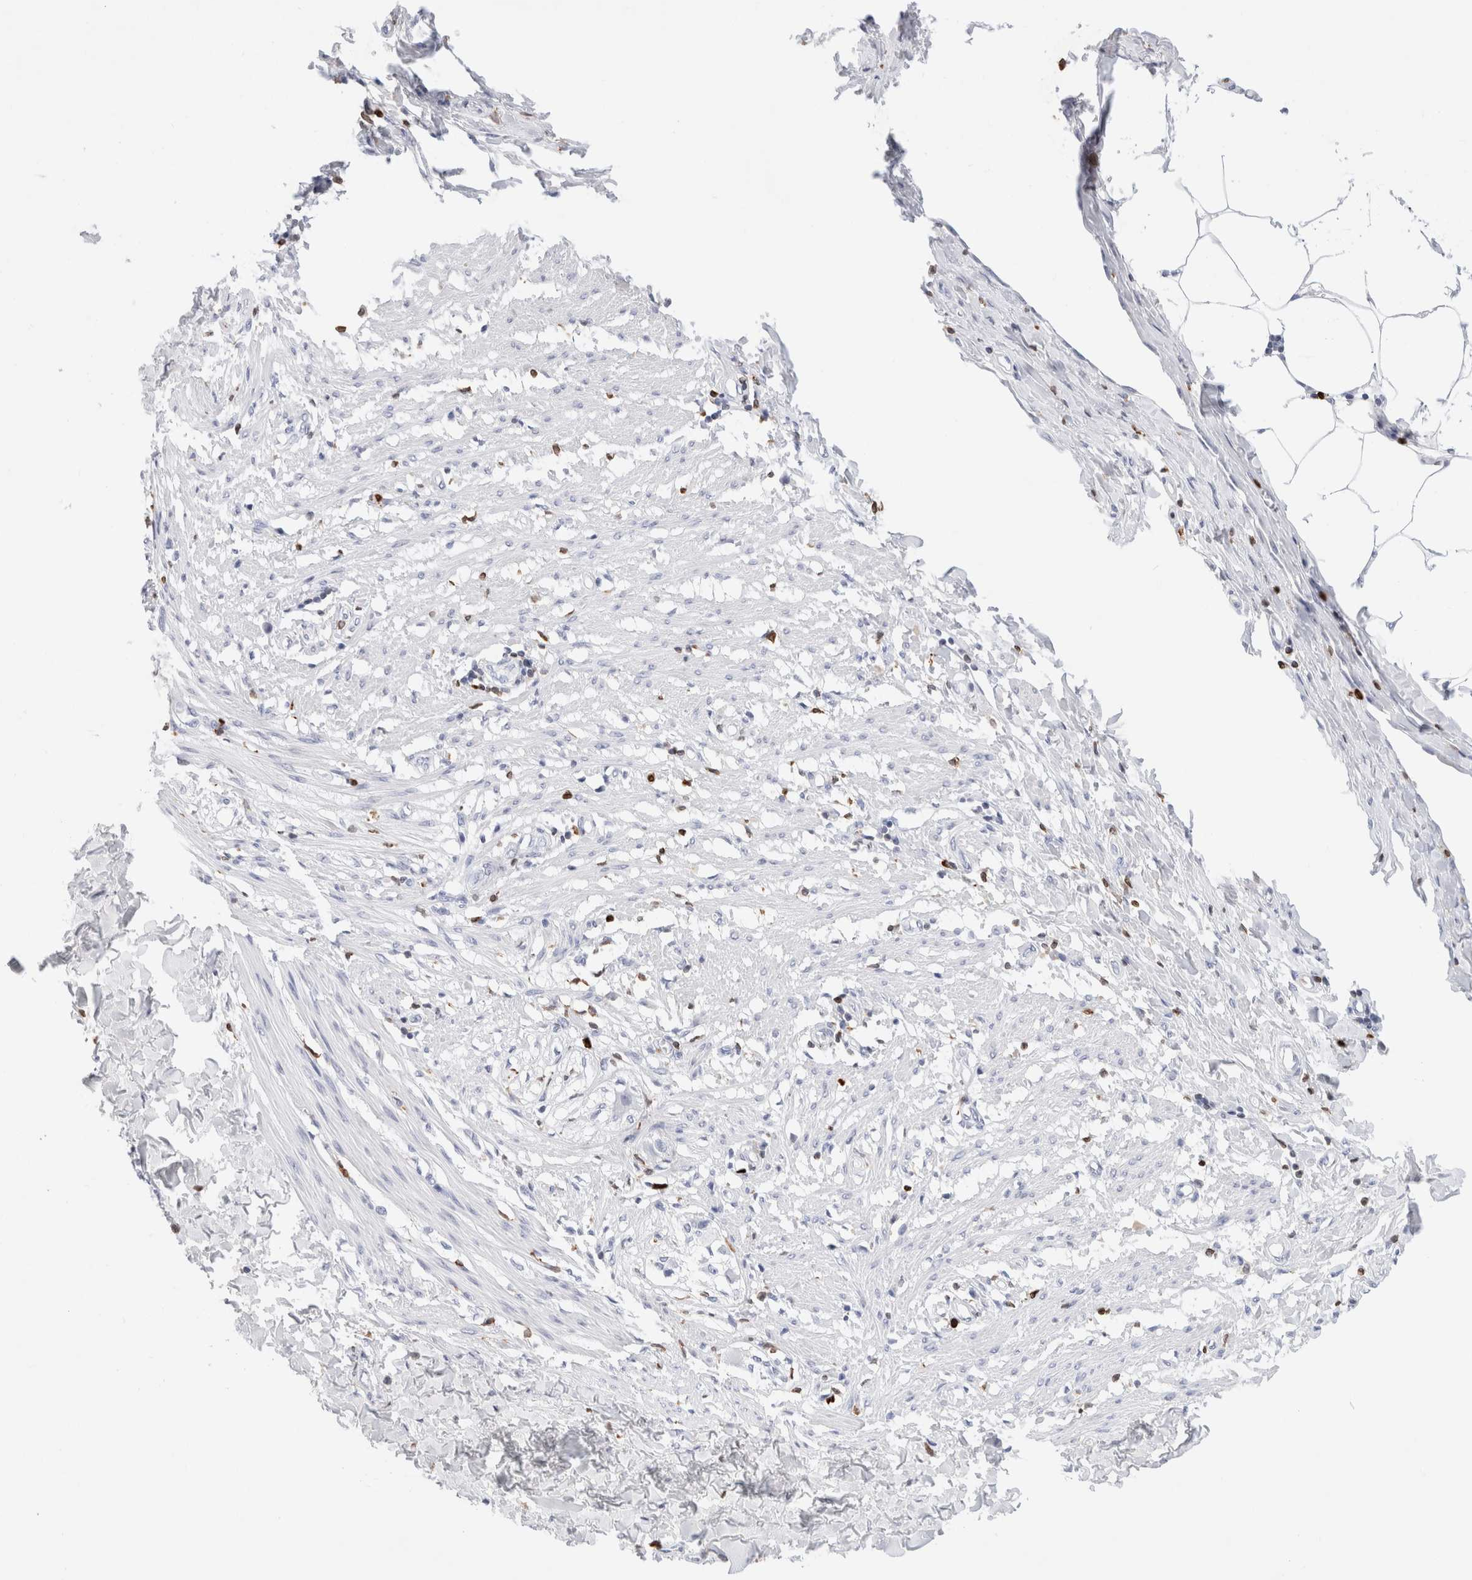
{"staining": {"intensity": "negative", "quantity": "none", "location": "none"}, "tissue": "smooth muscle", "cell_type": "Smooth muscle cells", "image_type": "normal", "snomed": [{"axis": "morphology", "description": "Normal tissue, NOS"}, {"axis": "morphology", "description": "Adenocarcinoma, NOS"}, {"axis": "topography", "description": "Smooth muscle"}, {"axis": "topography", "description": "Colon"}], "caption": "Immunohistochemistry of benign human smooth muscle reveals no staining in smooth muscle cells.", "gene": "ALOX5AP", "patient": {"sex": "male", "age": 14}}